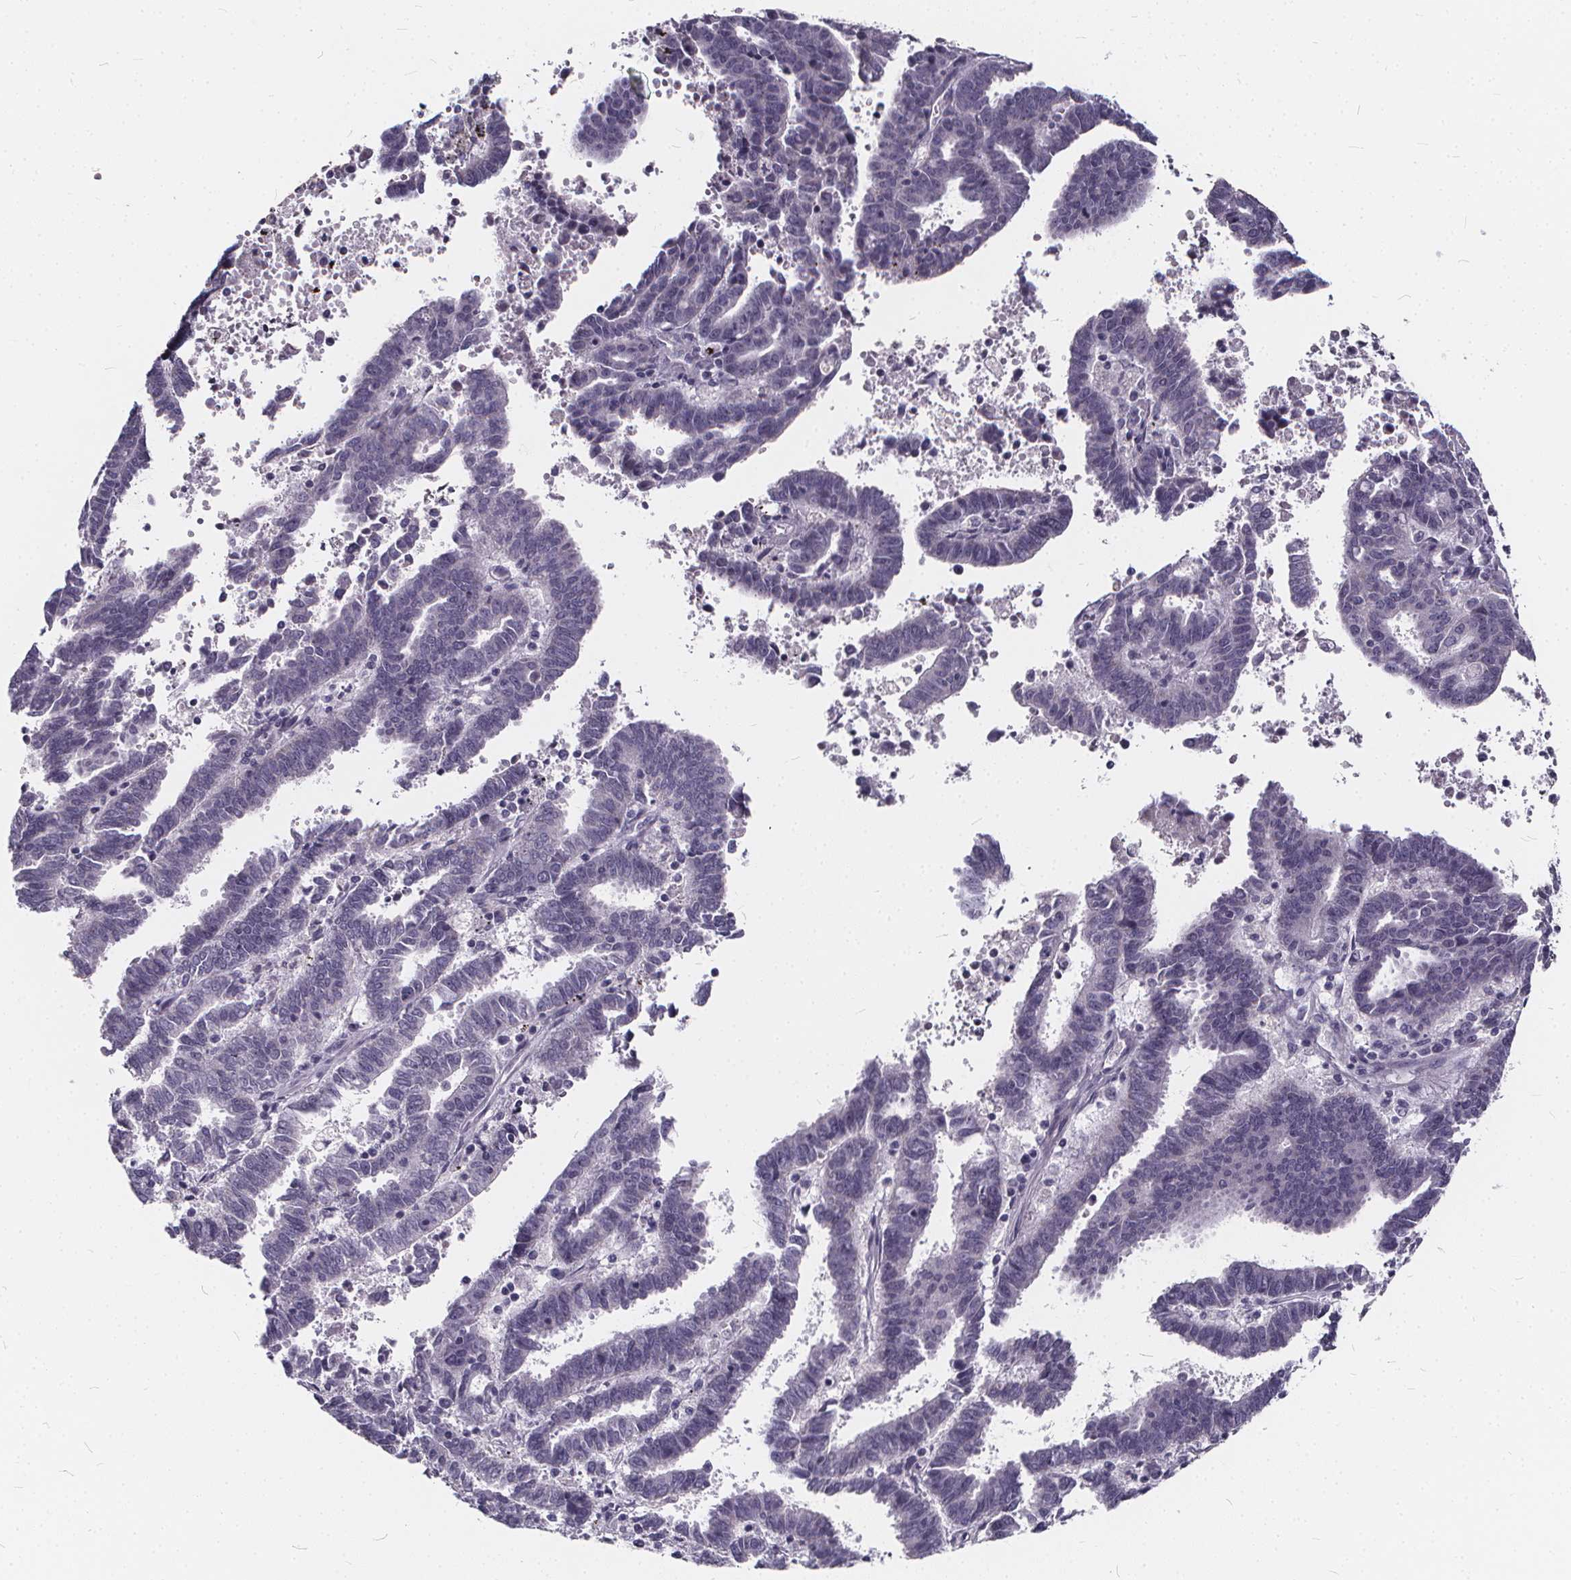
{"staining": {"intensity": "negative", "quantity": "none", "location": "none"}, "tissue": "endometrial cancer", "cell_type": "Tumor cells", "image_type": "cancer", "snomed": [{"axis": "morphology", "description": "Adenocarcinoma, NOS"}, {"axis": "topography", "description": "Uterus"}], "caption": "This is an IHC image of human endometrial cancer (adenocarcinoma). There is no positivity in tumor cells.", "gene": "SPEF2", "patient": {"sex": "female", "age": 83}}